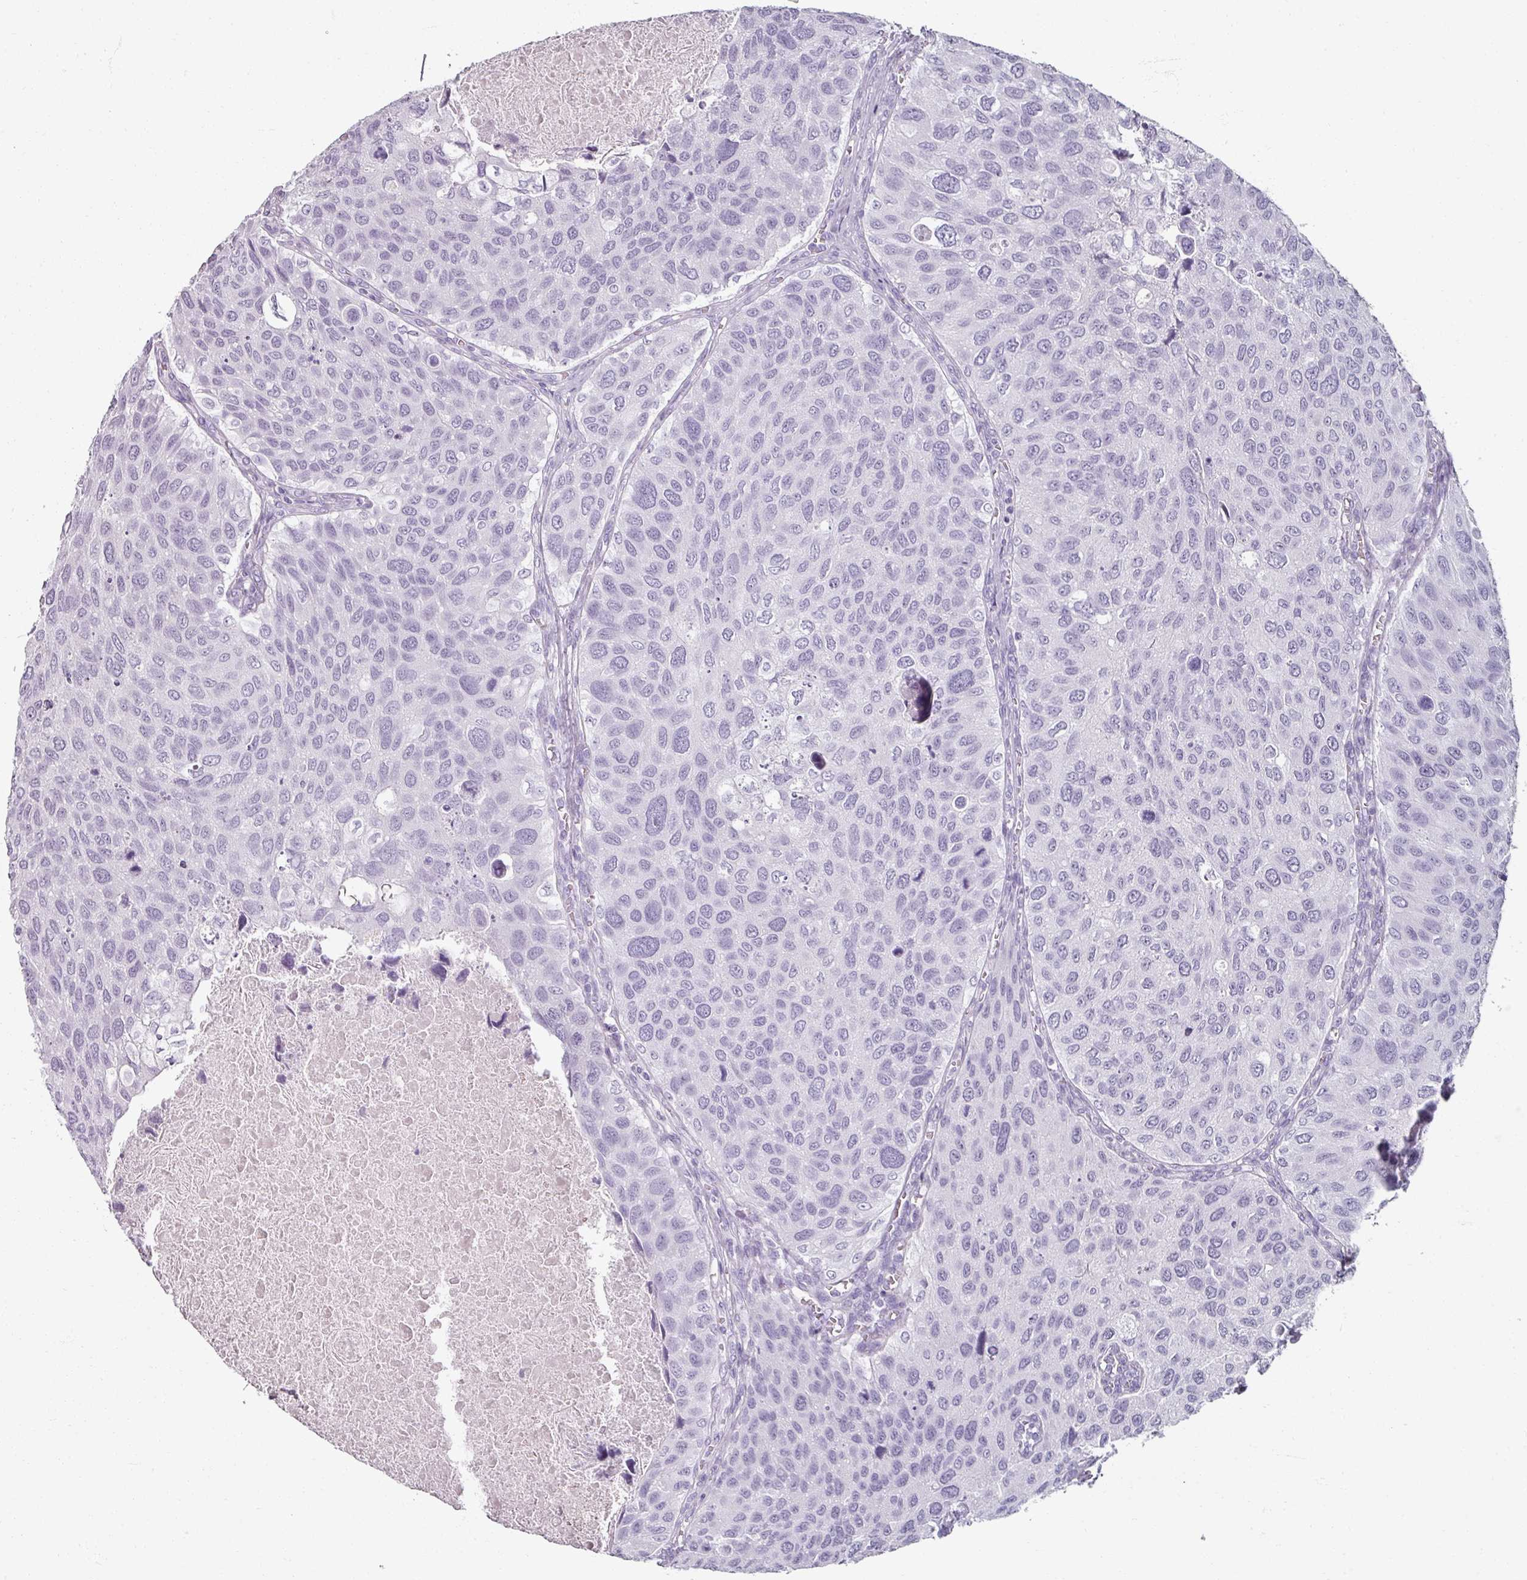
{"staining": {"intensity": "negative", "quantity": "none", "location": "none"}, "tissue": "urothelial cancer", "cell_type": "Tumor cells", "image_type": "cancer", "snomed": [{"axis": "morphology", "description": "Urothelial carcinoma, NOS"}, {"axis": "topography", "description": "Urinary bladder"}], "caption": "Histopathology image shows no protein positivity in tumor cells of urothelial cancer tissue.", "gene": "REG3G", "patient": {"sex": "male", "age": 80}}